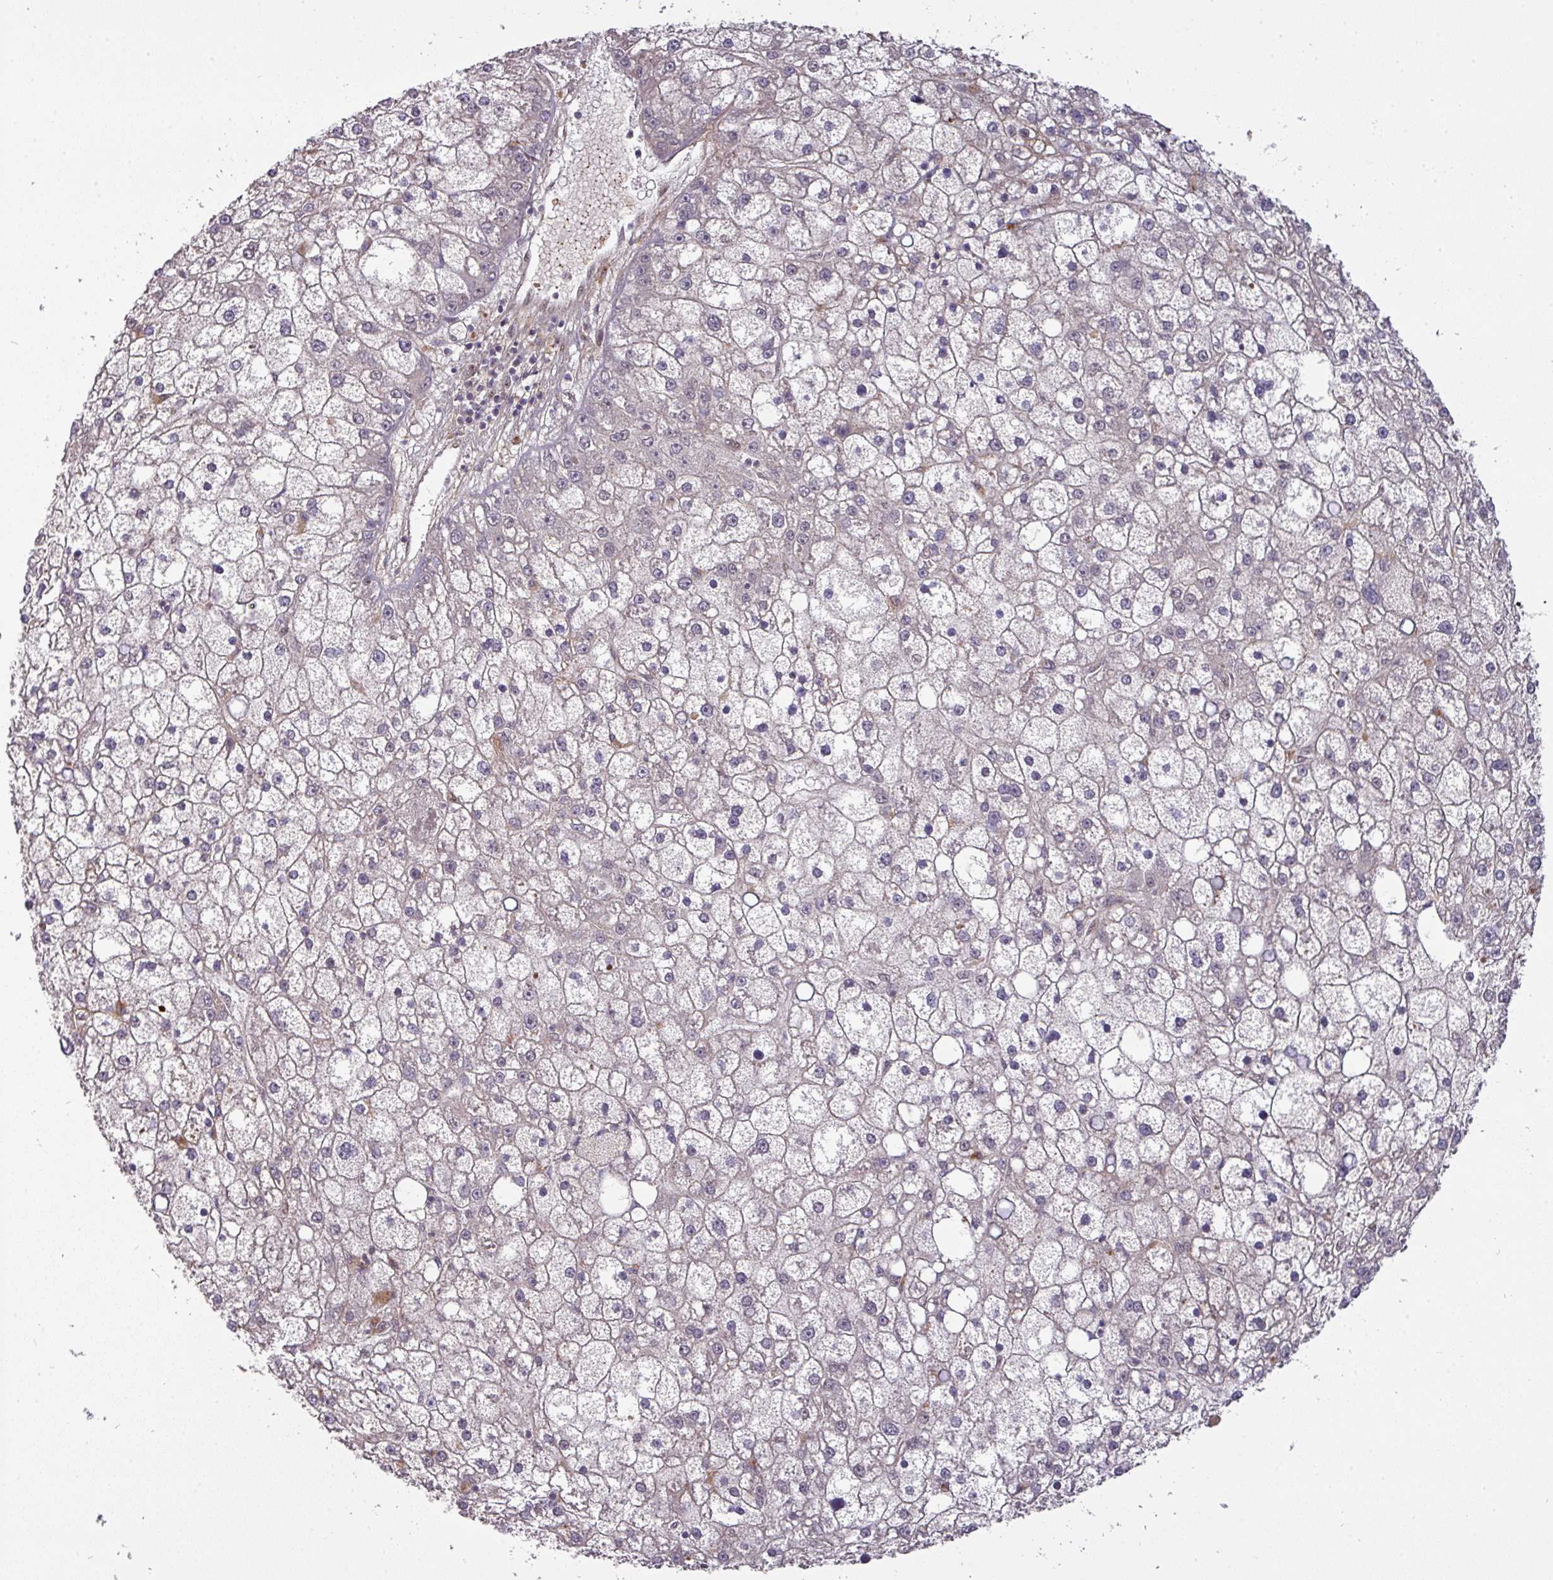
{"staining": {"intensity": "negative", "quantity": "none", "location": "none"}, "tissue": "liver cancer", "cell_type": "Tumor cells", "image_type": "cancer", "snomed": [{"axis": "morphology", "description": "Carcinoma, Hepatocellular, NOS"}, {"axis": "topography", "description": "Liver"}], "caption": "An IHC image of liver cancer is shown. There is no staining in tumor cells of liver cancer.", "gene": "CIC", "patient": {"sex": "male", "age": 67}}